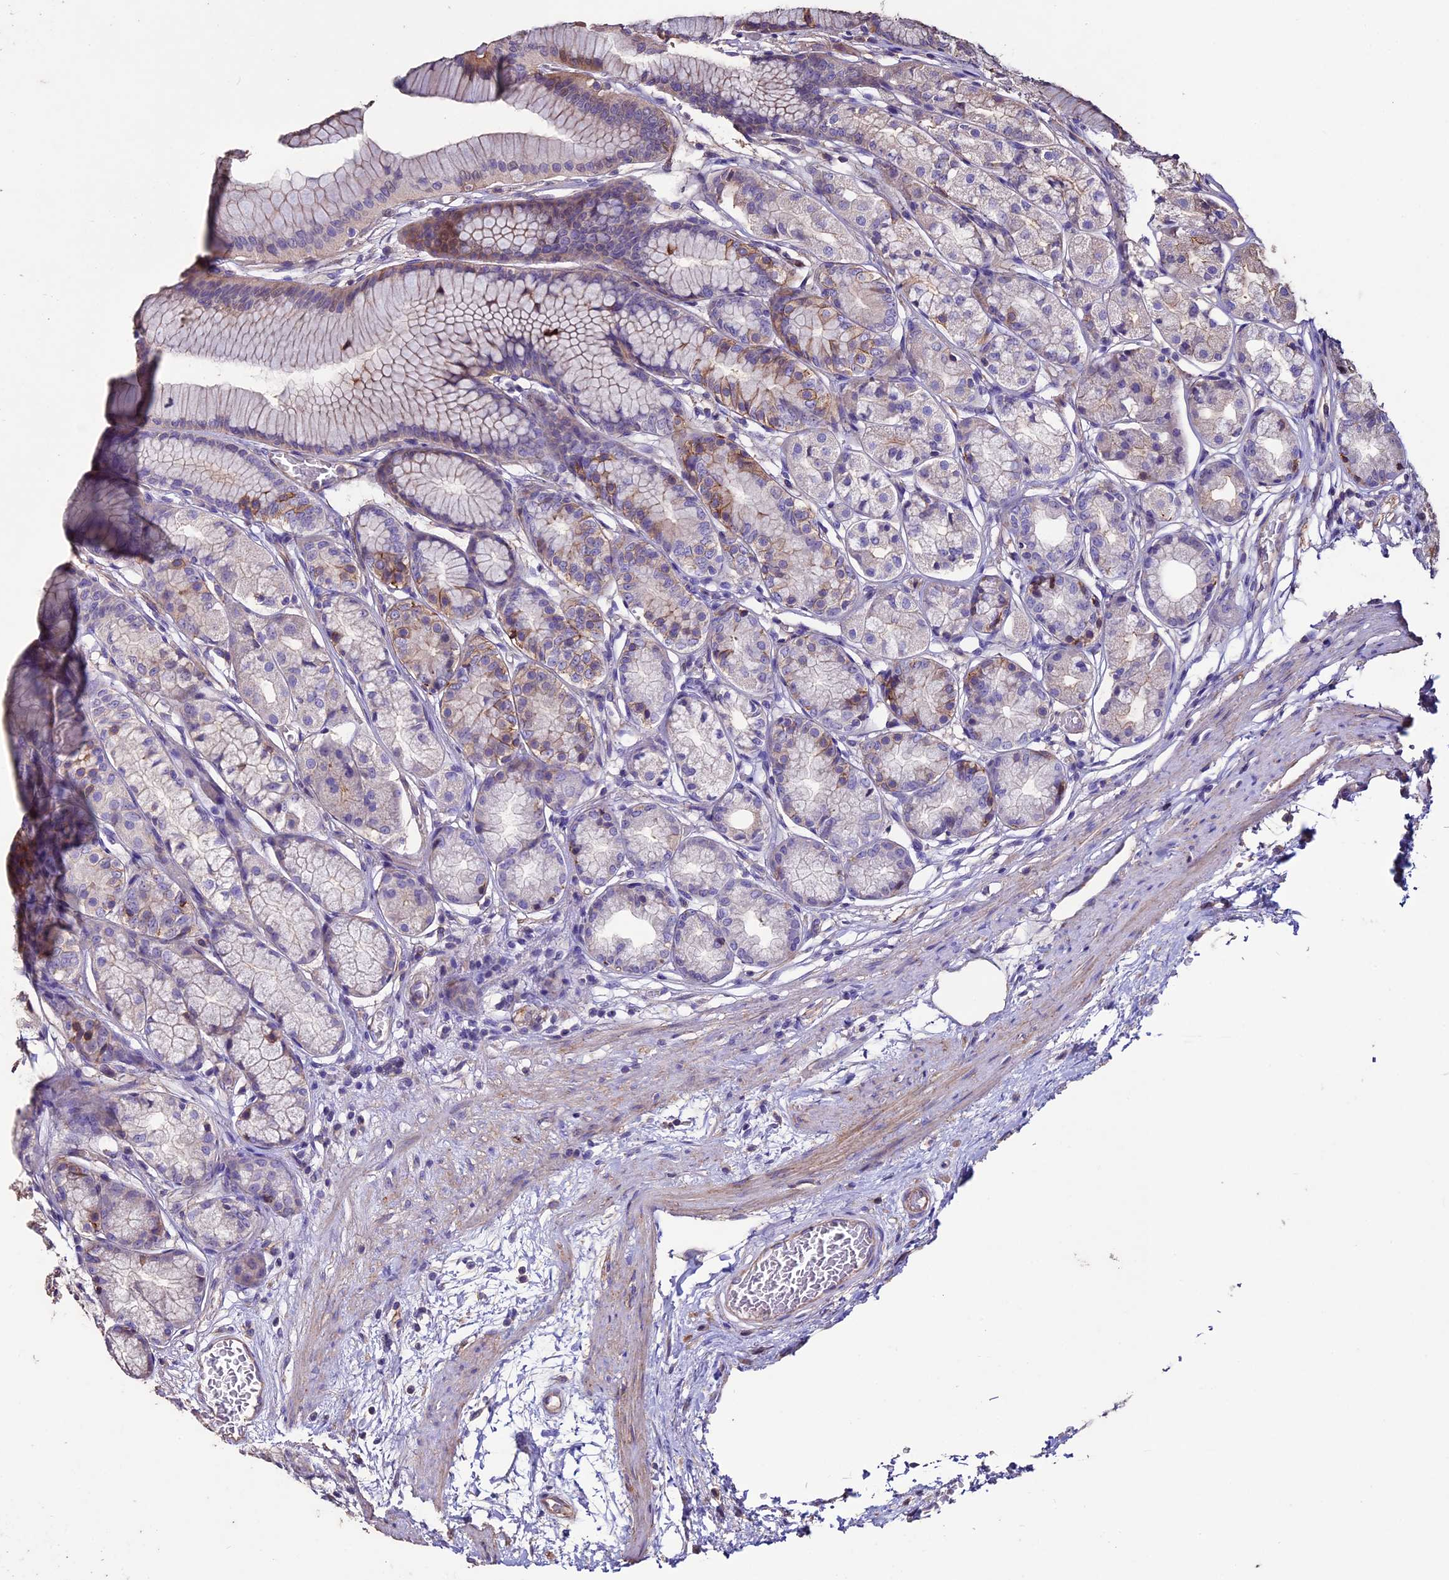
{"staining": {"intensity": "weak", "quantity": "<25%", "location": "cytoplasmic/membranous"}, "tissue": "stomach", "cell_type": "Glandular cells", "image_type": "normal", "snomed": [{"axis": "morphology", "description": "Normal tissue, NOS"}, {"axis": "morphology", "description": "Adenocarcinoma, NOS"}, {"axis": "morphology", "description": "Adenocarcinoma, High grade"}, {"axis": "topography", "description": "Stomach, upper"}, {"axis": "topography", "description": "Stomach"}], "caption": "Histopathology image shows no significant protein positivity in glandular cells of normal stomach. (DAB IHC, high magnification).", "gene": "USB1", "patient": {"sex": "female", "age": 65}}